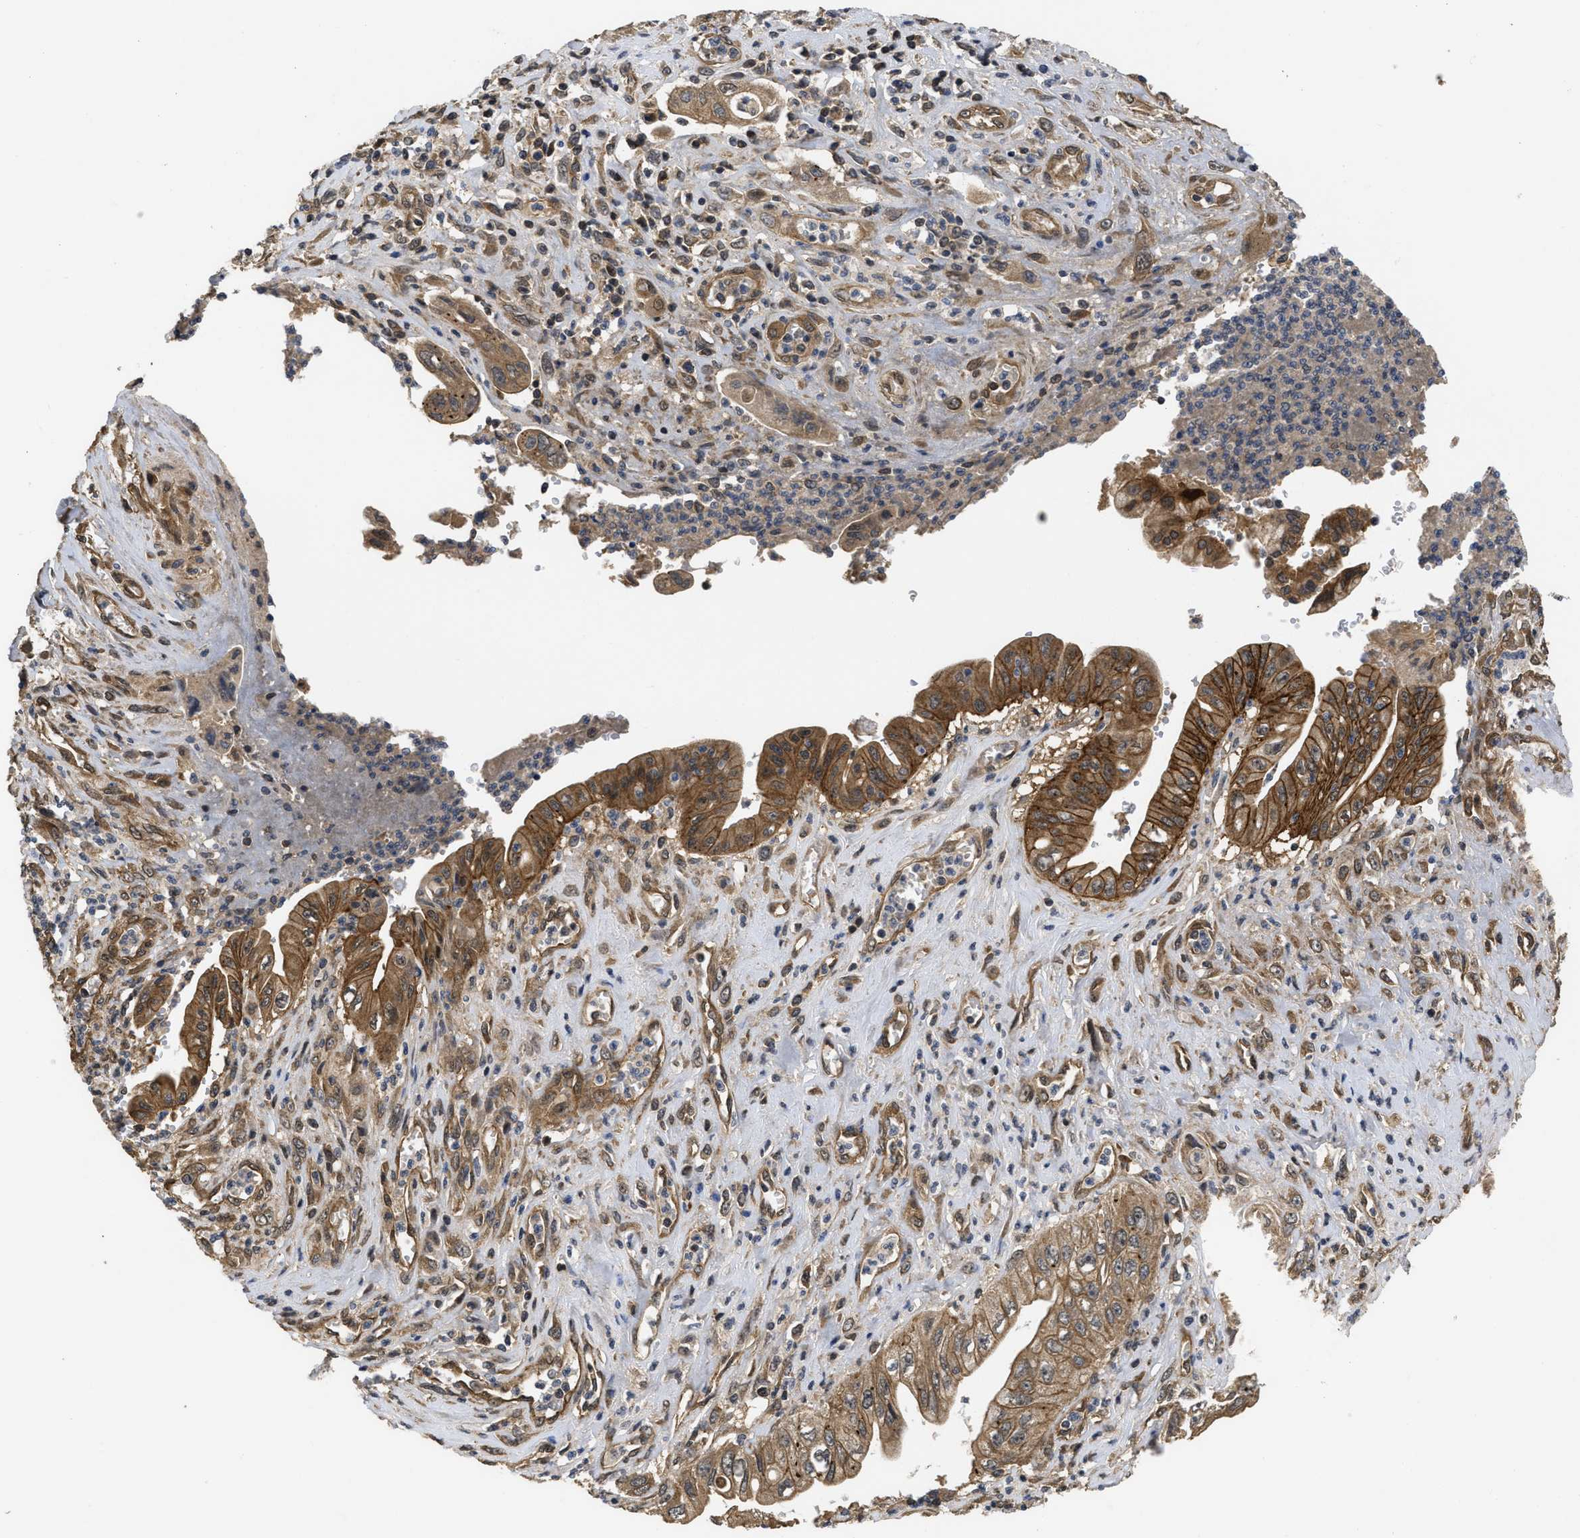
{"staining": {"intensity": "strong", "quantity": ">75%", "location": "cytoplasmic/membranous"}, "tissue": "pancreatic cancer", "cell_type": "Tumor cells", "image_type": "cancer", "snomed": [{"axis": "morphology", "description": "Adenocarcinoma, NOS"}, {"axis": "topography", "description": "Pancreas"}], "caption": "Strong cytoplasmic/membranous expression for a protein is appreciated in about >75% of tumor cells of adenocarcinoma (pancreatic) using immunohistochemistry.", "gene": "FZD6", "patient": {"sex": "female", "age": 73}}